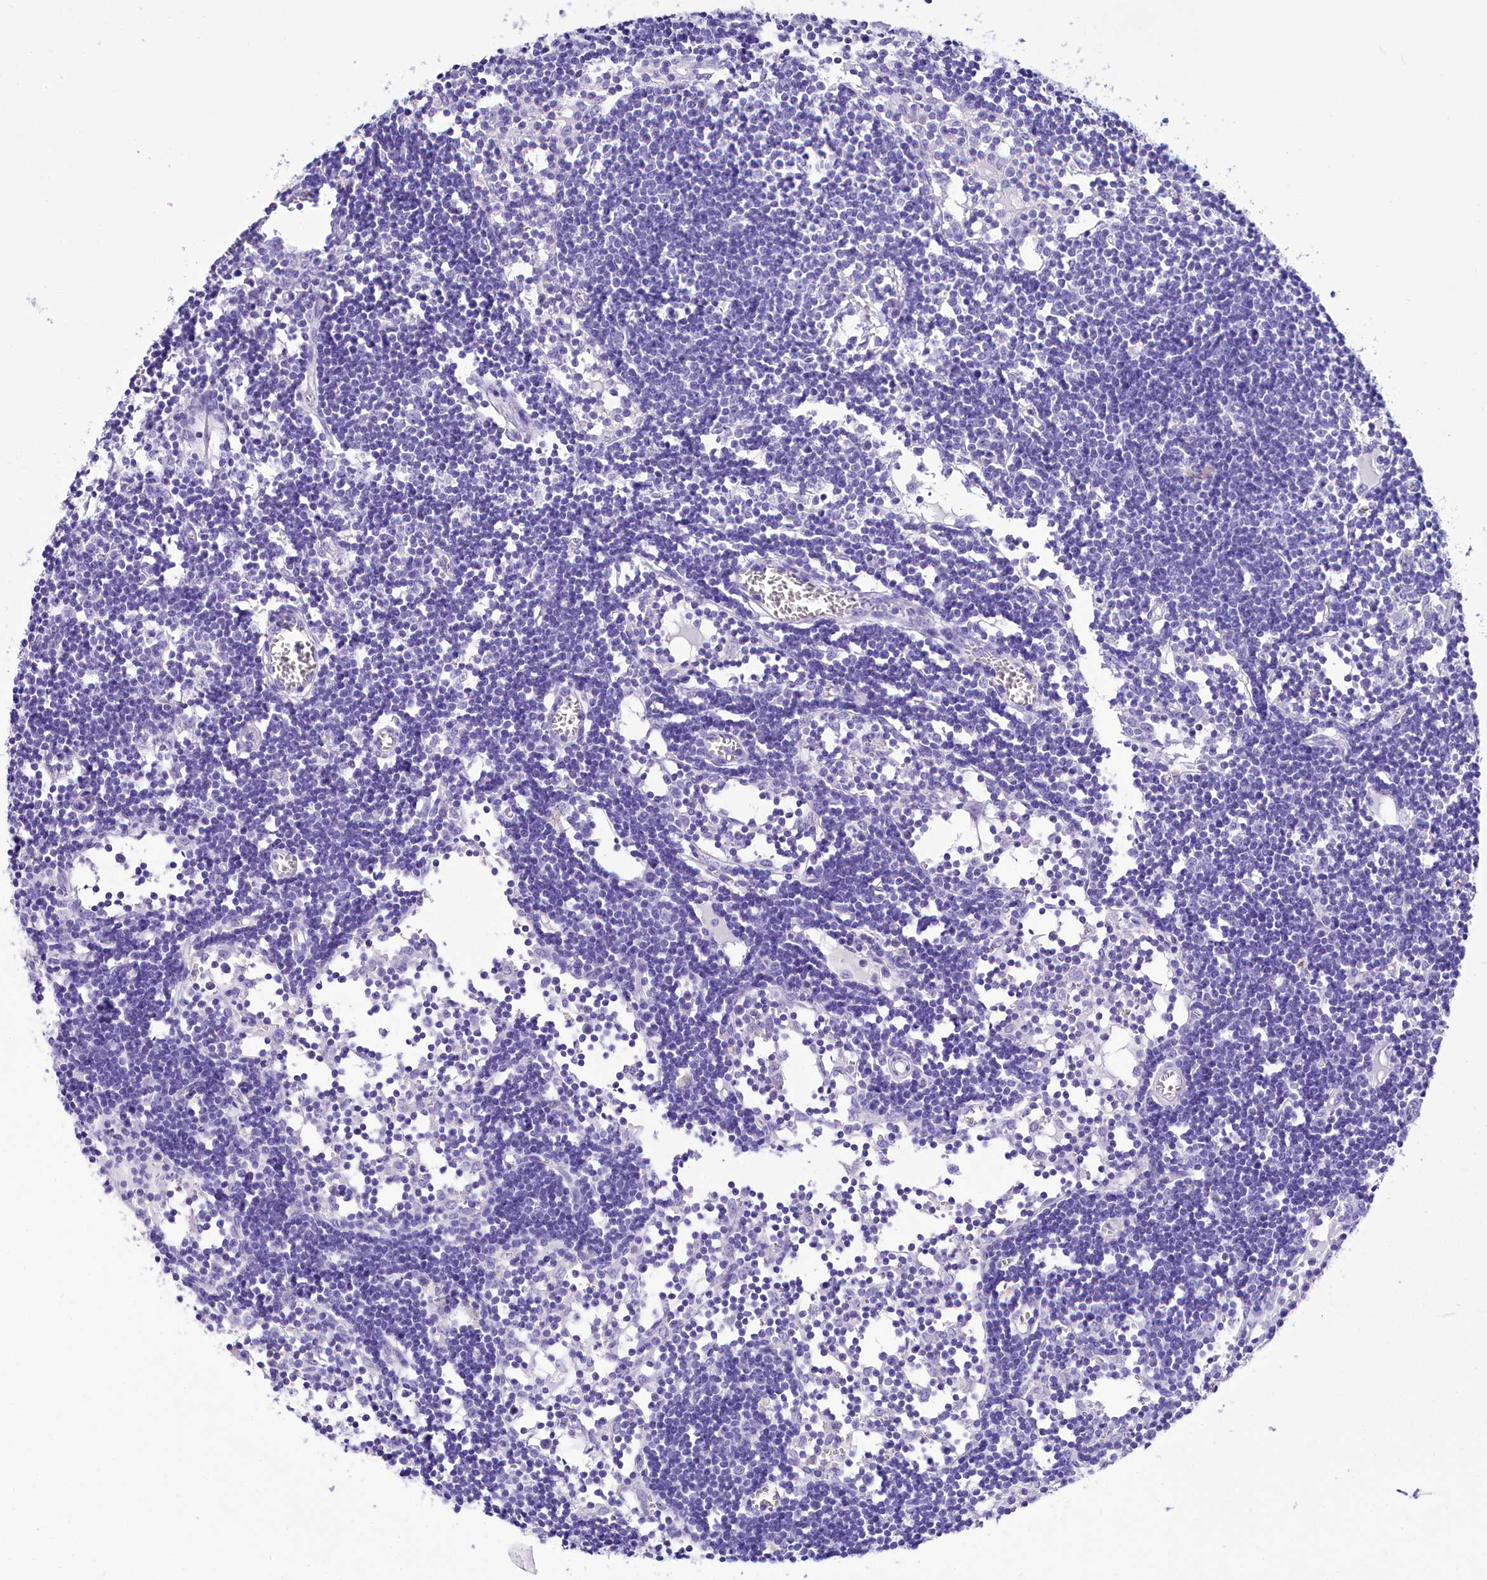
{"staining": {"intensity": "negative", "quantity": "none", "location": "none"}, "tissue": "lymph node", "cell_type": "Germinal center cells", "image_type": "normal", "snomed": [{"axis": "morphology", "description": "Normal tissue, NOS"}, {"axis": "topography", "description": "Lymph node"}], "caption": "The photomicrograph demonstrates no significant expression in germinal center cells of lymph node. (DAB IHC visualized using brightfield microscopy, high magnification).", "gene": "TTC36", "patient": {"sex": "female", "age": 11}}